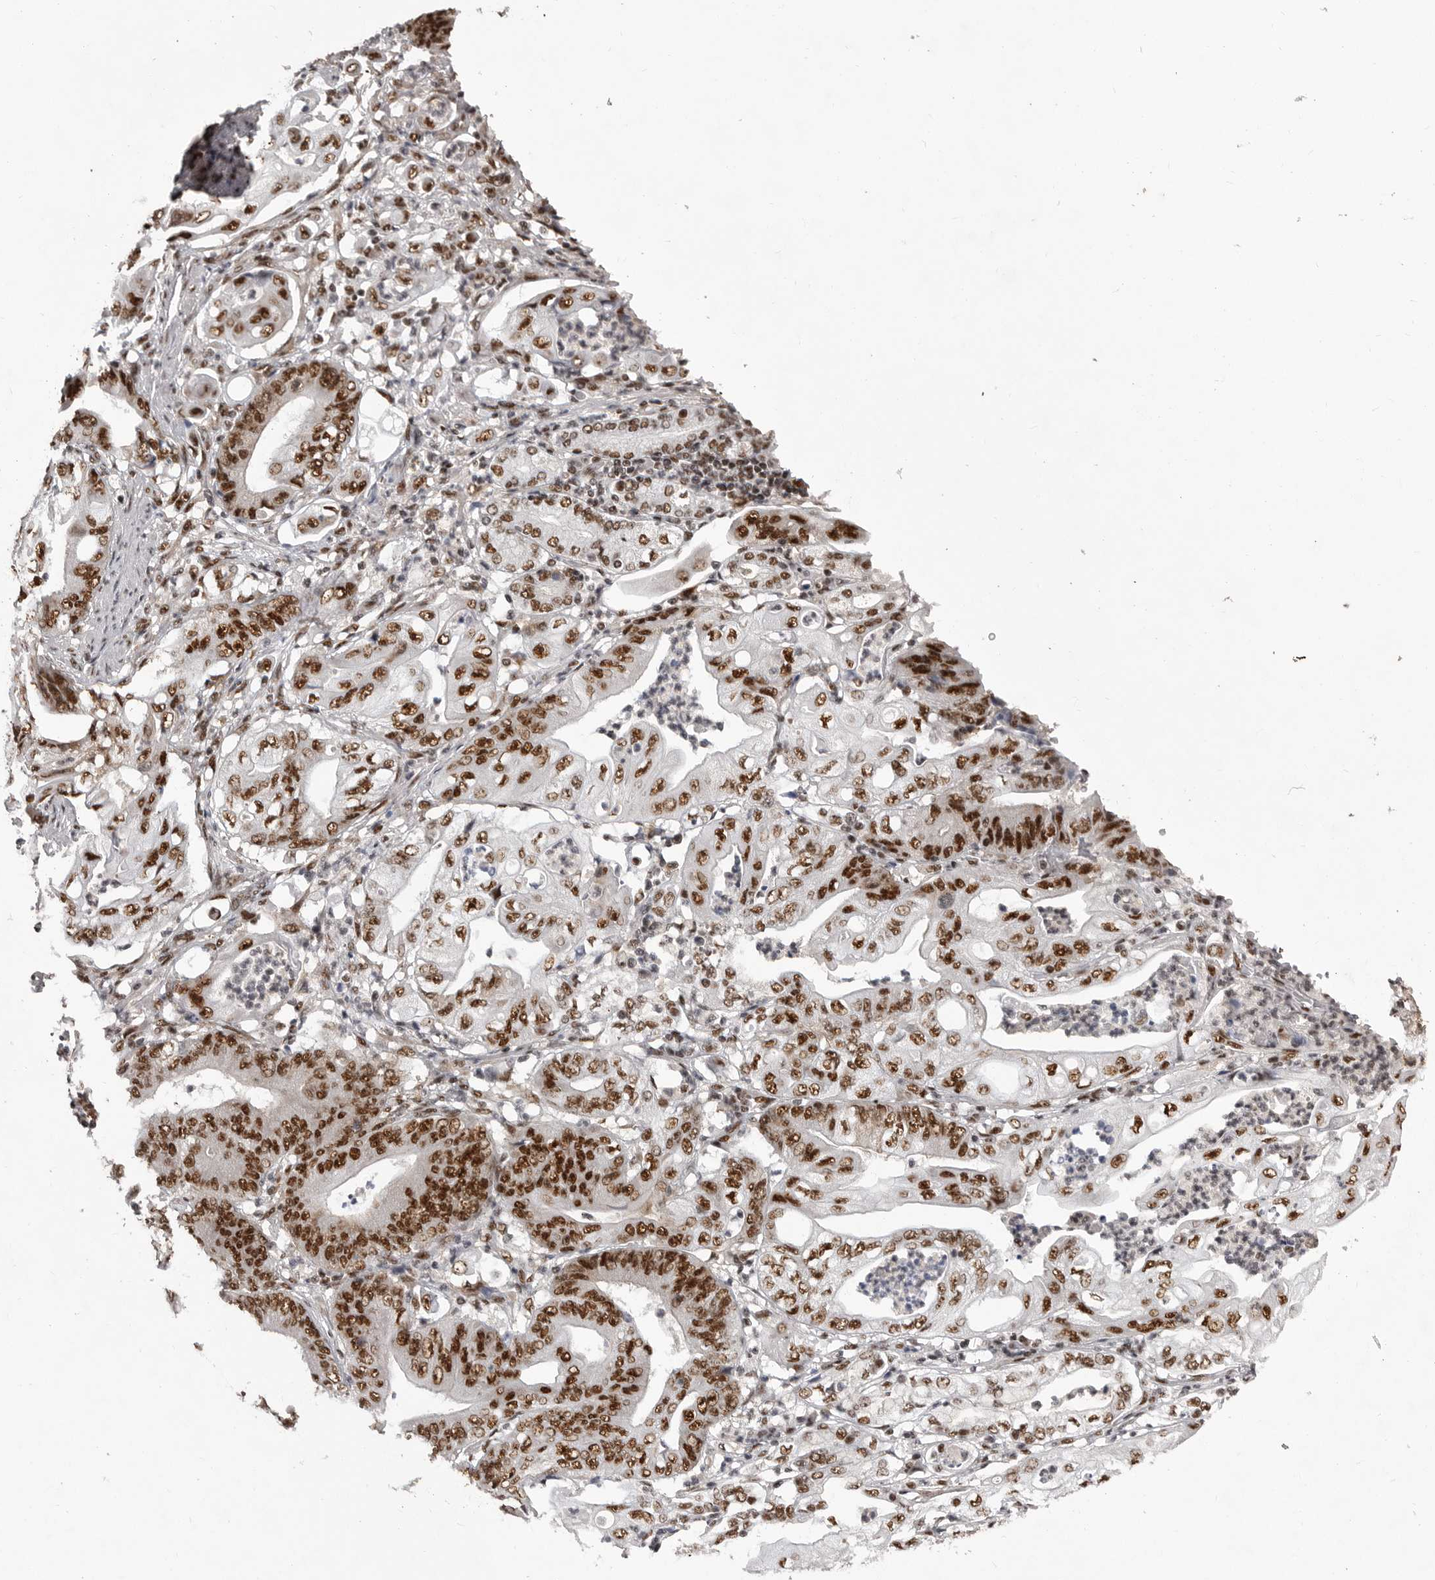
{"staining": {"intensity": "strong", "quantity": ">75%", "location": "nuclear"}, "tissue": "stomach cancer", "cell_type": "Tumor cells", "image_type": "cancer", "snomed": [{"axis": "morphology", "description": "Adenocarcinoma, NOS"}, {"axis": "topography", "description": "Stomach"}], "caption": "A photomicrograph showing strong nuclear staining in about >75% of tumor cells in stomach cancer (adenocarcinoma), as visualized by brown immunohistochemical staining.", "gene": "PPP1R8", "patient": {"sex": "female", "age": 73}}